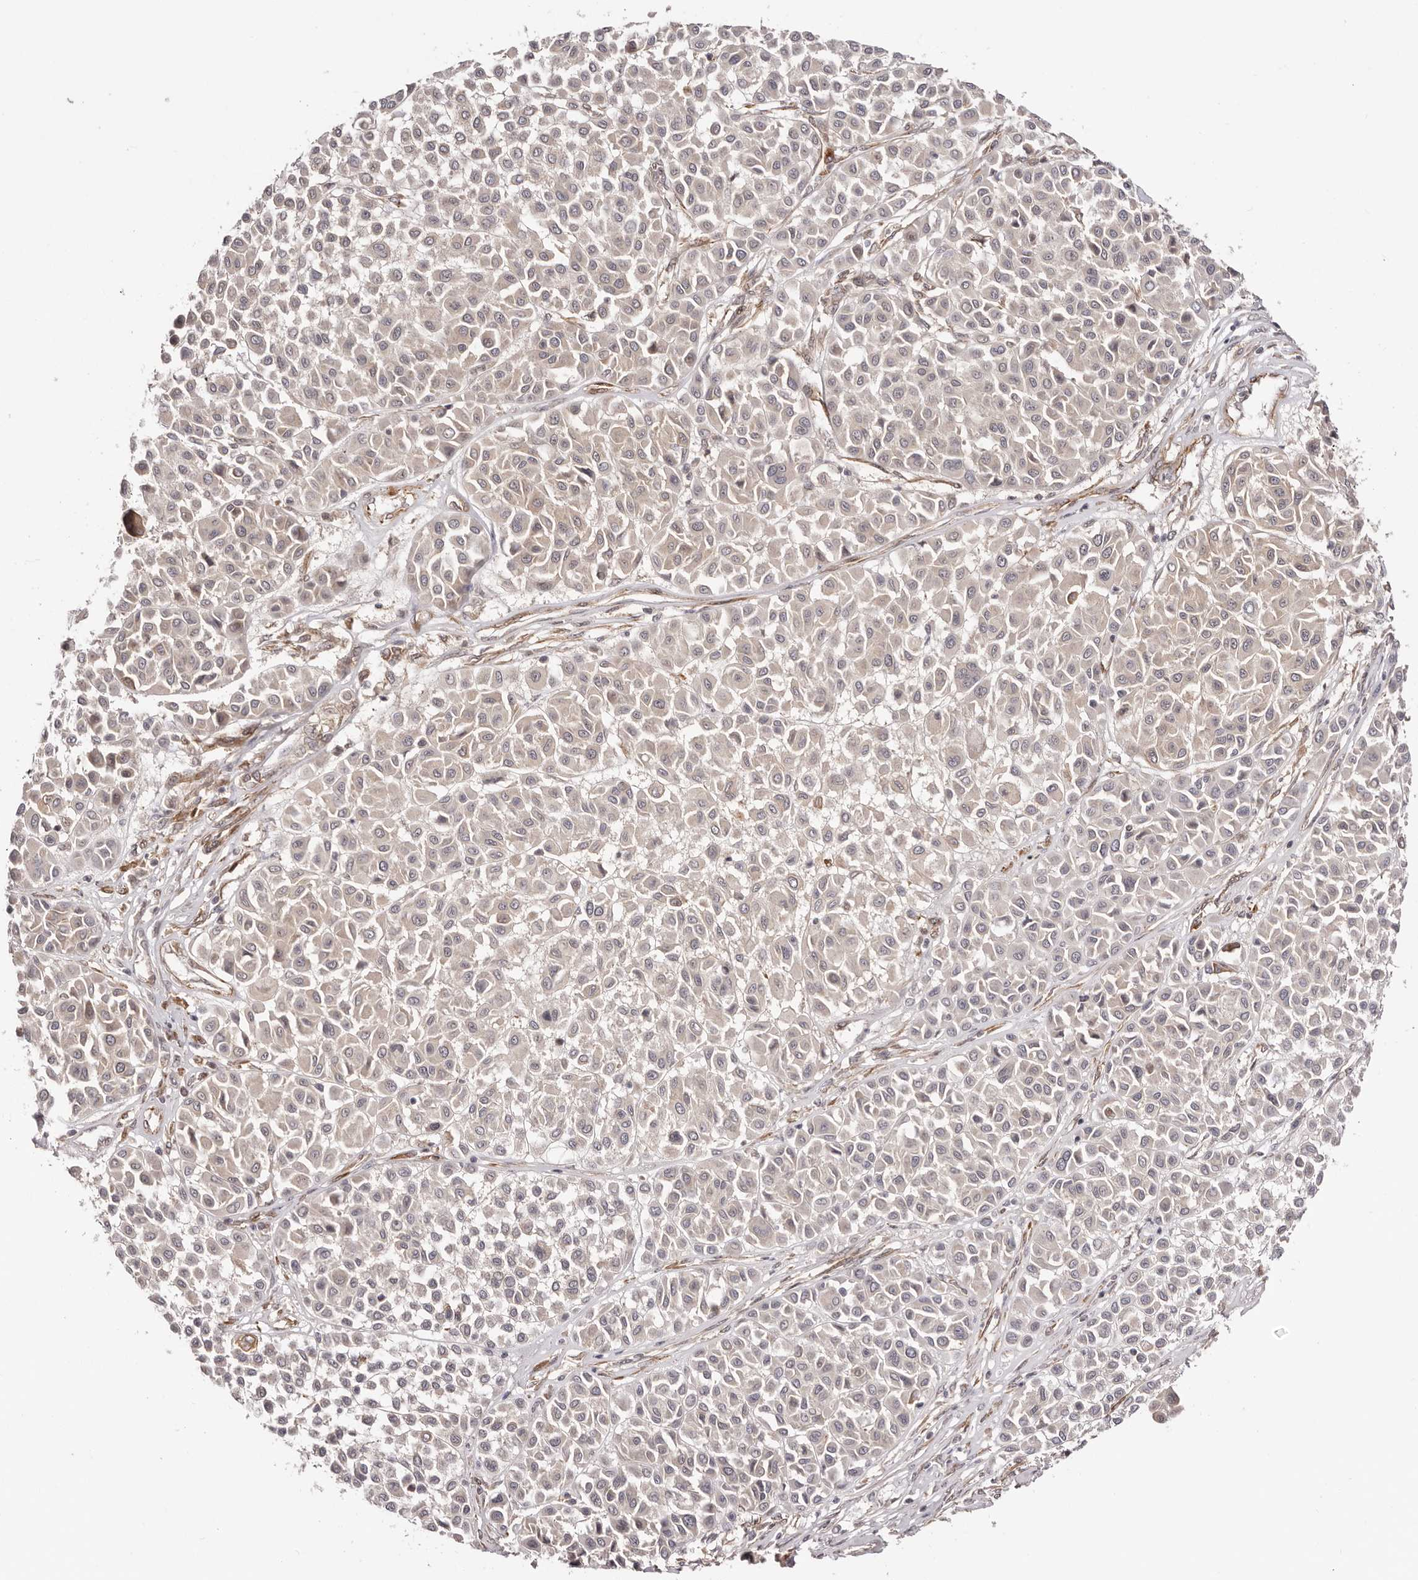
{"staining": {"intensity": "negative", "quantity": "none", "location": "none"}, "tissue": "melanoma", "cell_type": "Tumor cells", "image_type": "cancer", "snomed": [{"axis": "morphology", "description": "Malignant melanoma, Metastatic site"}, {"axis": "topography", "description": "Soft tissue"}], "caption": "This is an immunohistochemistry micrograph of human melanoma. There is no positivity in tumor cells.", "gene": "MICAL2", "patient": {"sex": "male", "age": 41}}